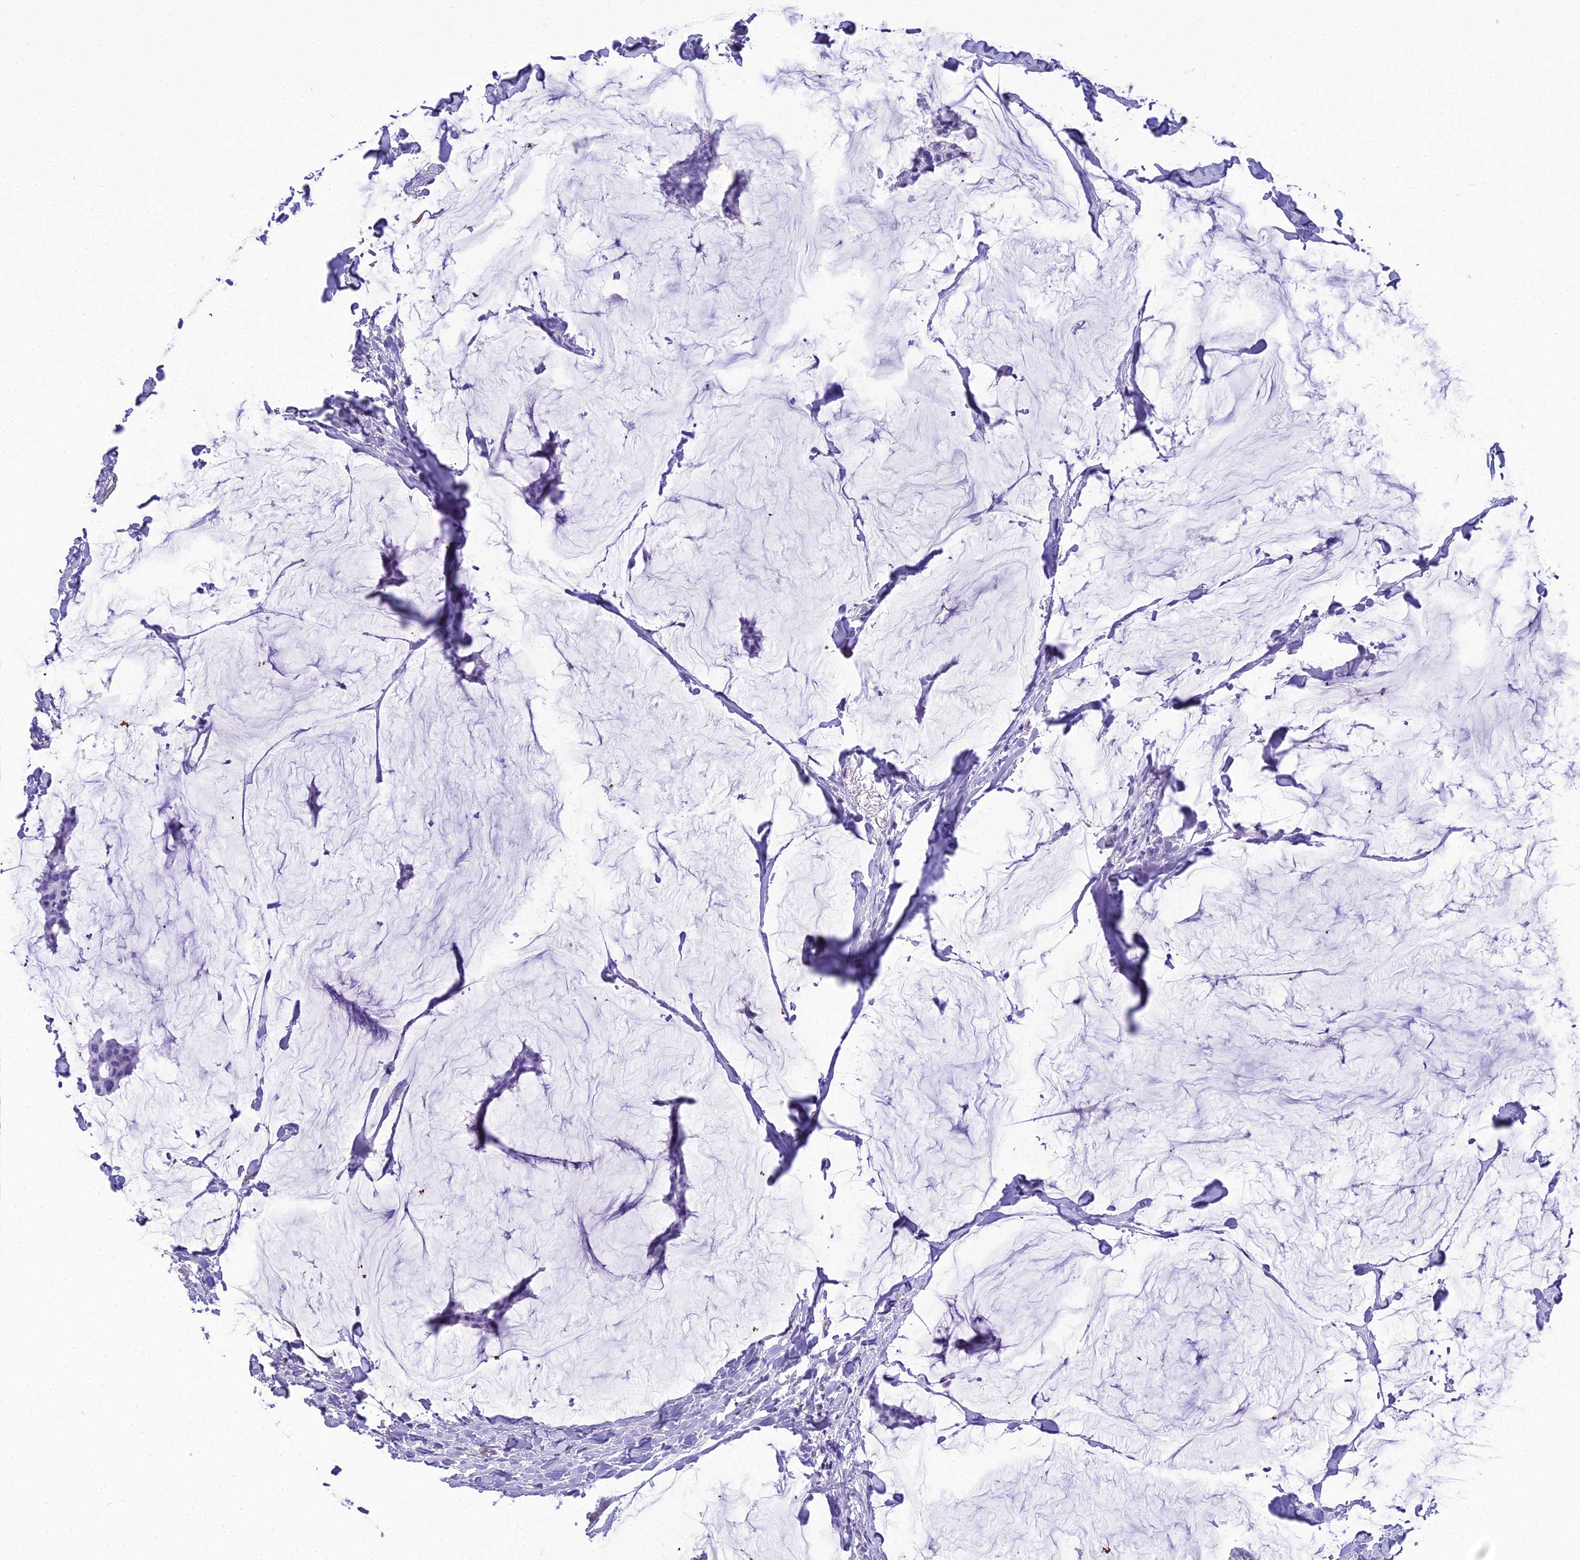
{"staining": {"intensity": "negative", "quantity": "none", "location": "none"}, "tissue": "breast cancer", "cell_type": "Tumor cells", "image_type": "cancer", "snomed": [{"axis": "morphology", "description": "Duct carcinoma"}, {"axis": "topography", "description": "Breast"}], "caption": "An immunohistochemistry (IHC) histopathology image of breast cancer is shown. There is no staining in tumor cells of breast cancer.", "gene": "NINJ1", "patient": {"sex": "female", "age": 93}}